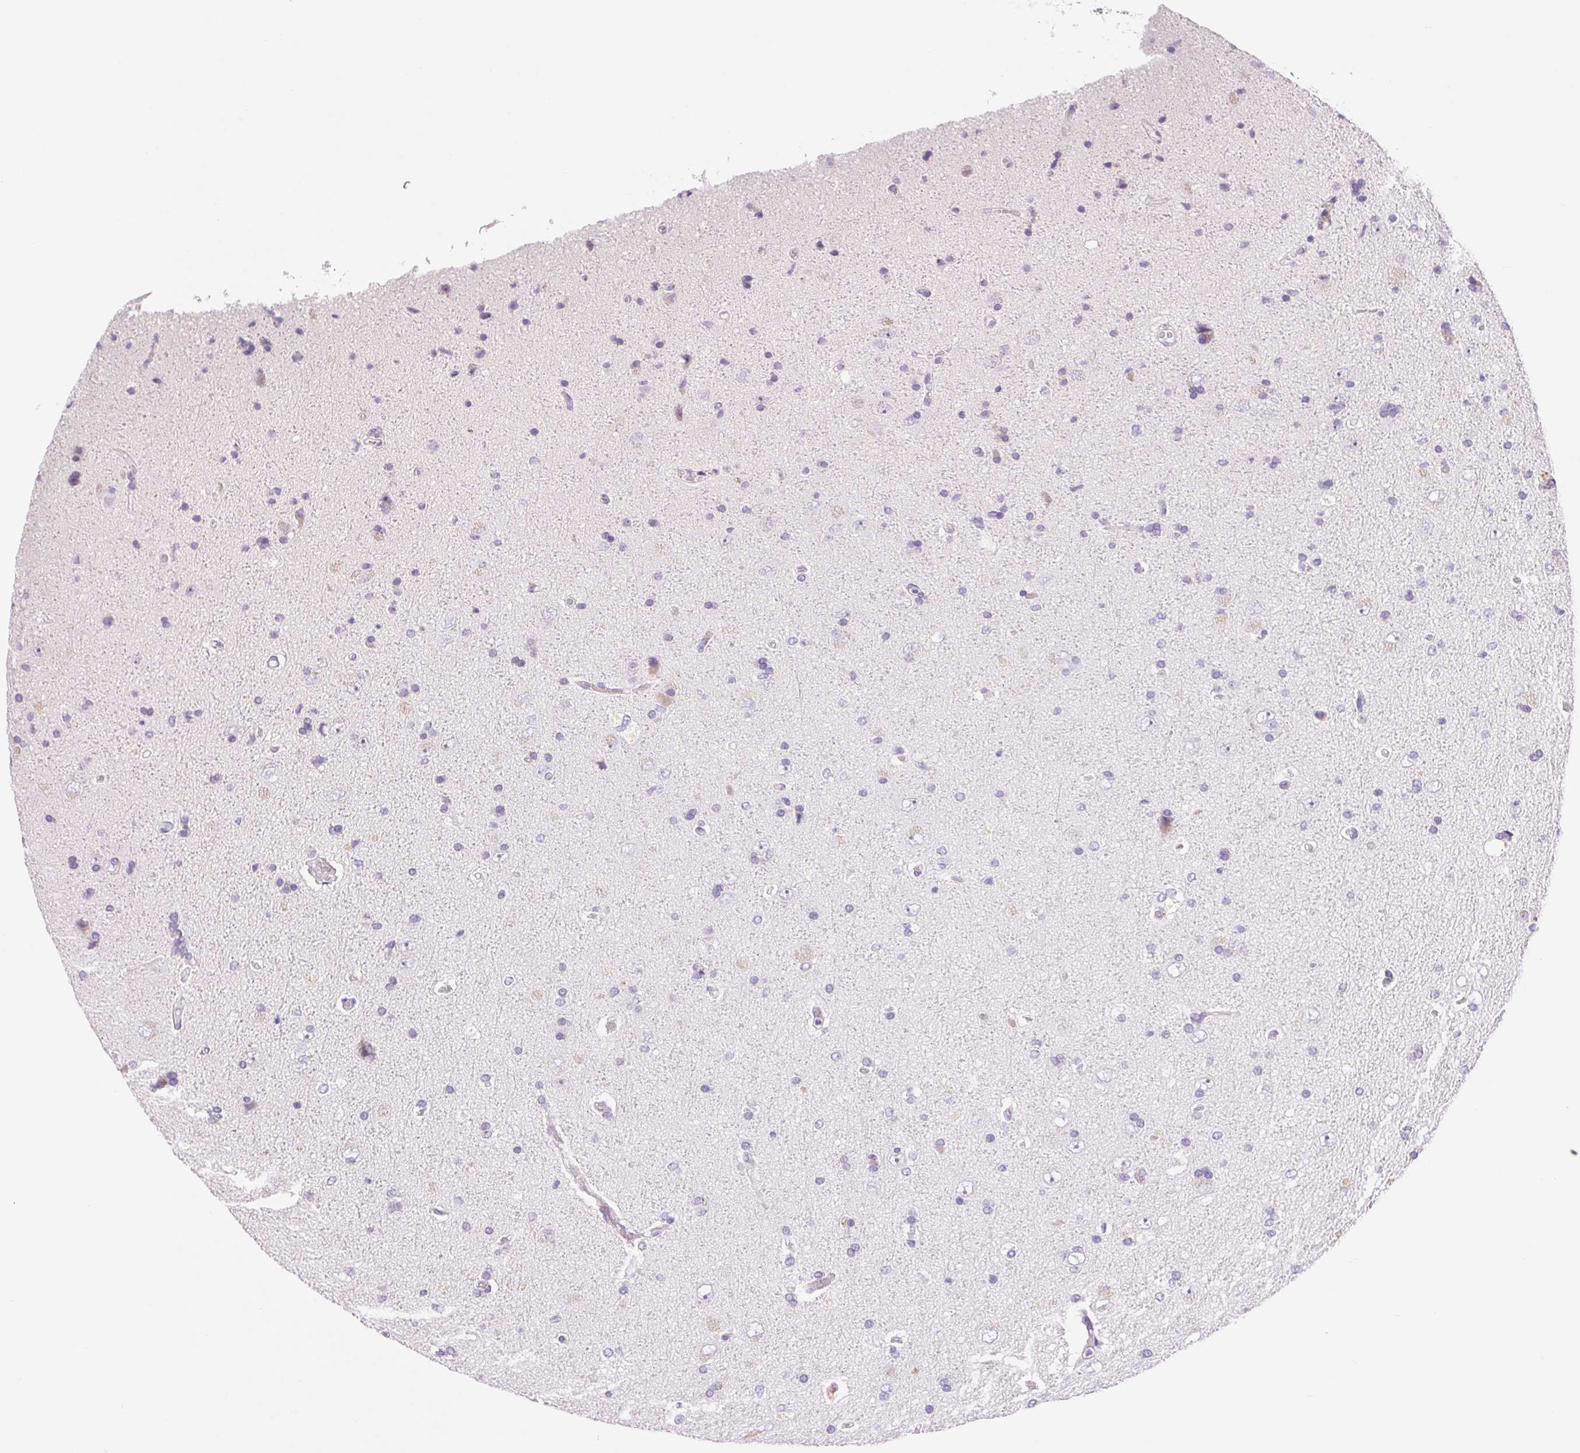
{"staining": {"intensity": "negative", "quantity": "none", "location": "none"}, "tissue": "glioma", "cell_type": "Tumor cells", "image_type": "cancer", "snomed": [{"axis": "morphology", "description": "Glioma, malignant, High grade"}, {"axis": "topography", "description": "Cerebral cortex"}], "caption": "Tumor cells show no significant protein expression in glioma.", "gene": "ASGR2", "patient": {"sex": "male", "age": 70}}